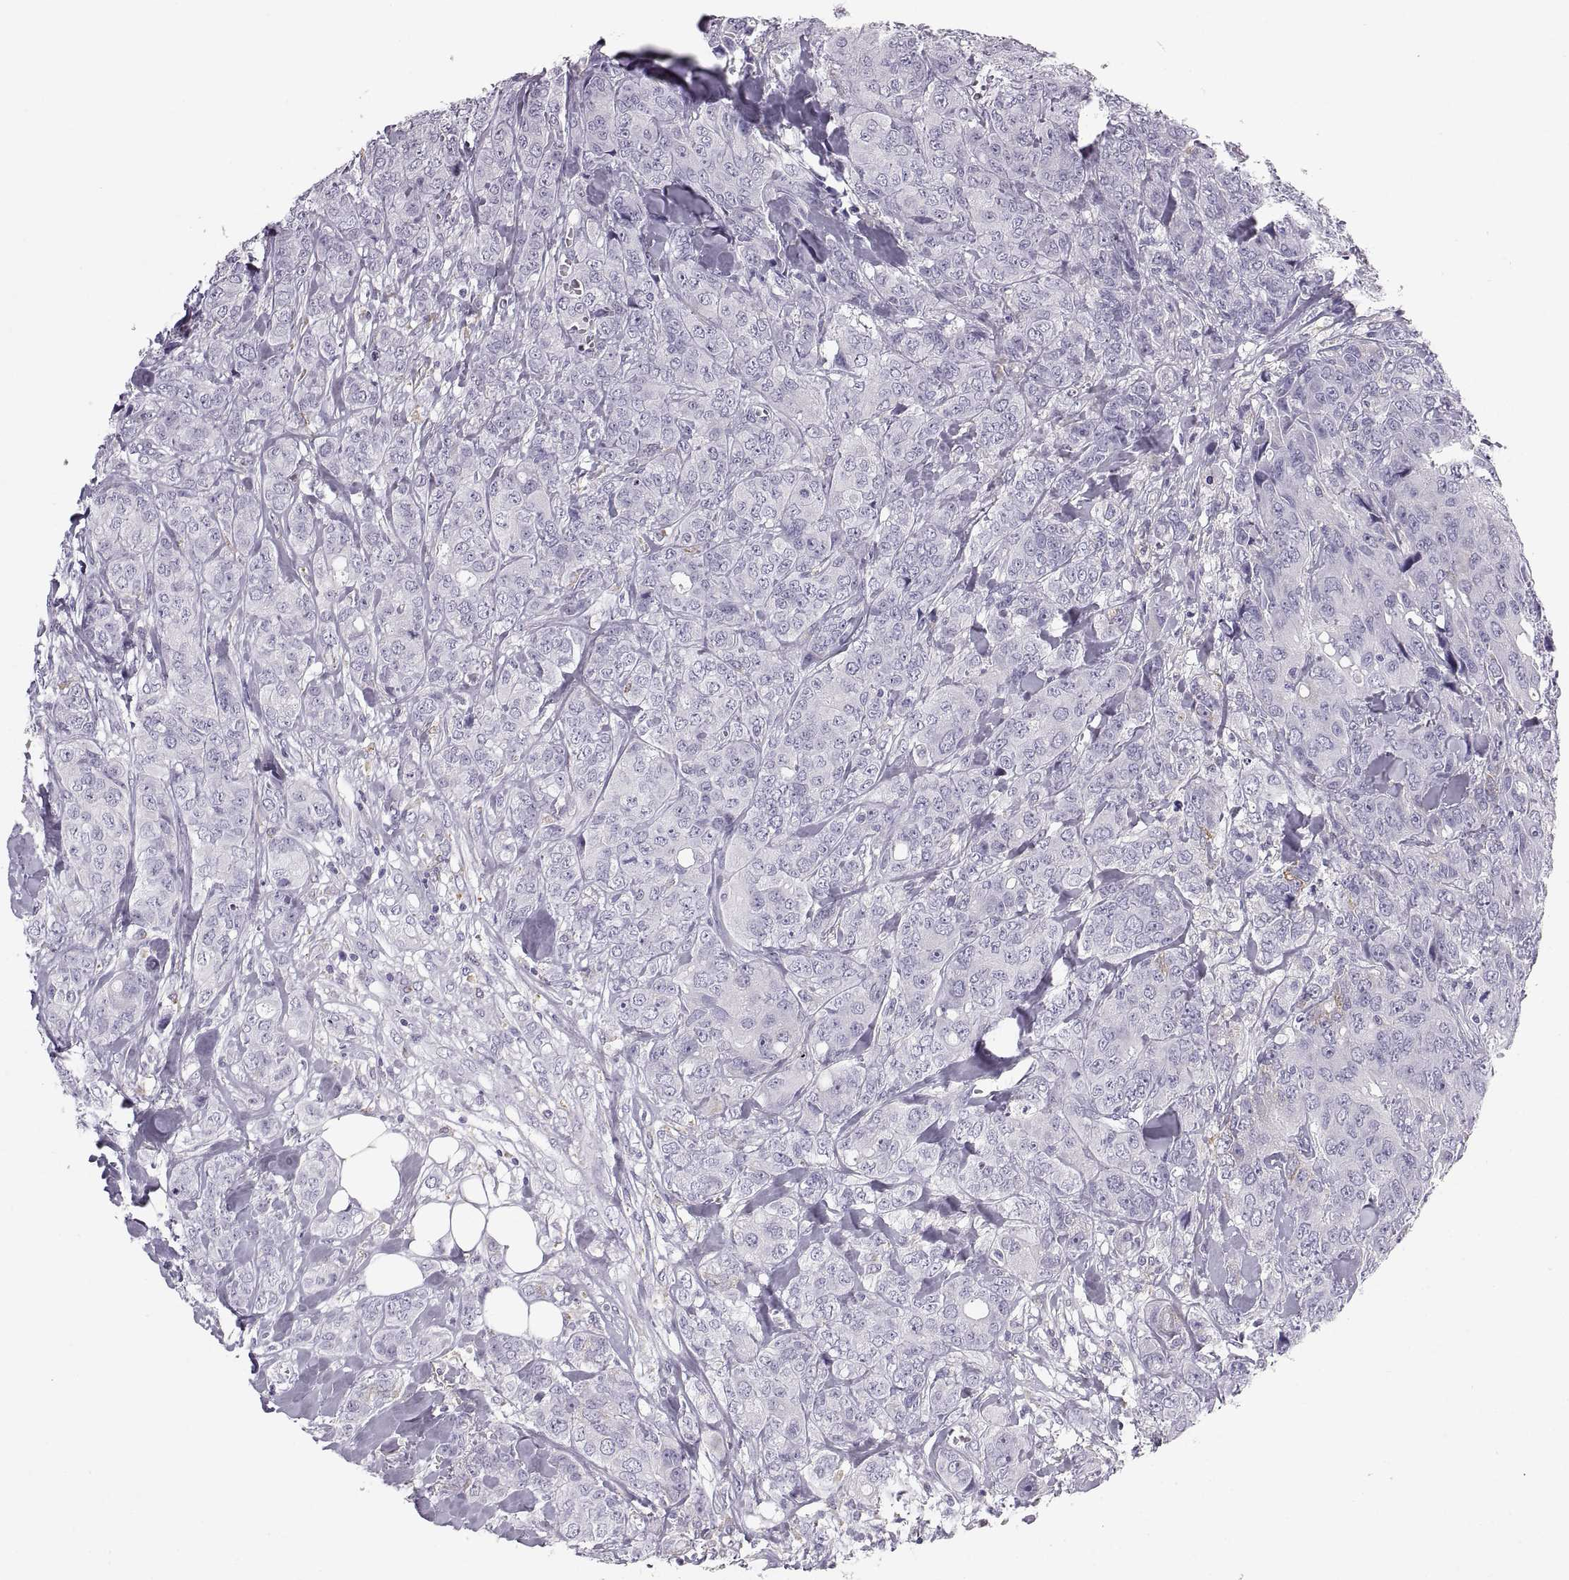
{"staining": {"intensity": "negative", "quantity": "none", "location": "none"}, "tissue": "breast cancer", "cell_type": "Tumor cells", "image_type": "cancer", "snomed": [{"axis": "morphology", "description": "Duct carcinoma"}, {"axis": "topography", "description": "Breast"}], "caption": "An image of human breast intraductal carcinoma is negative for staining in tumor cells.", "gene": "COL9A3", "patient": {"sex": "female", "age": 43}}